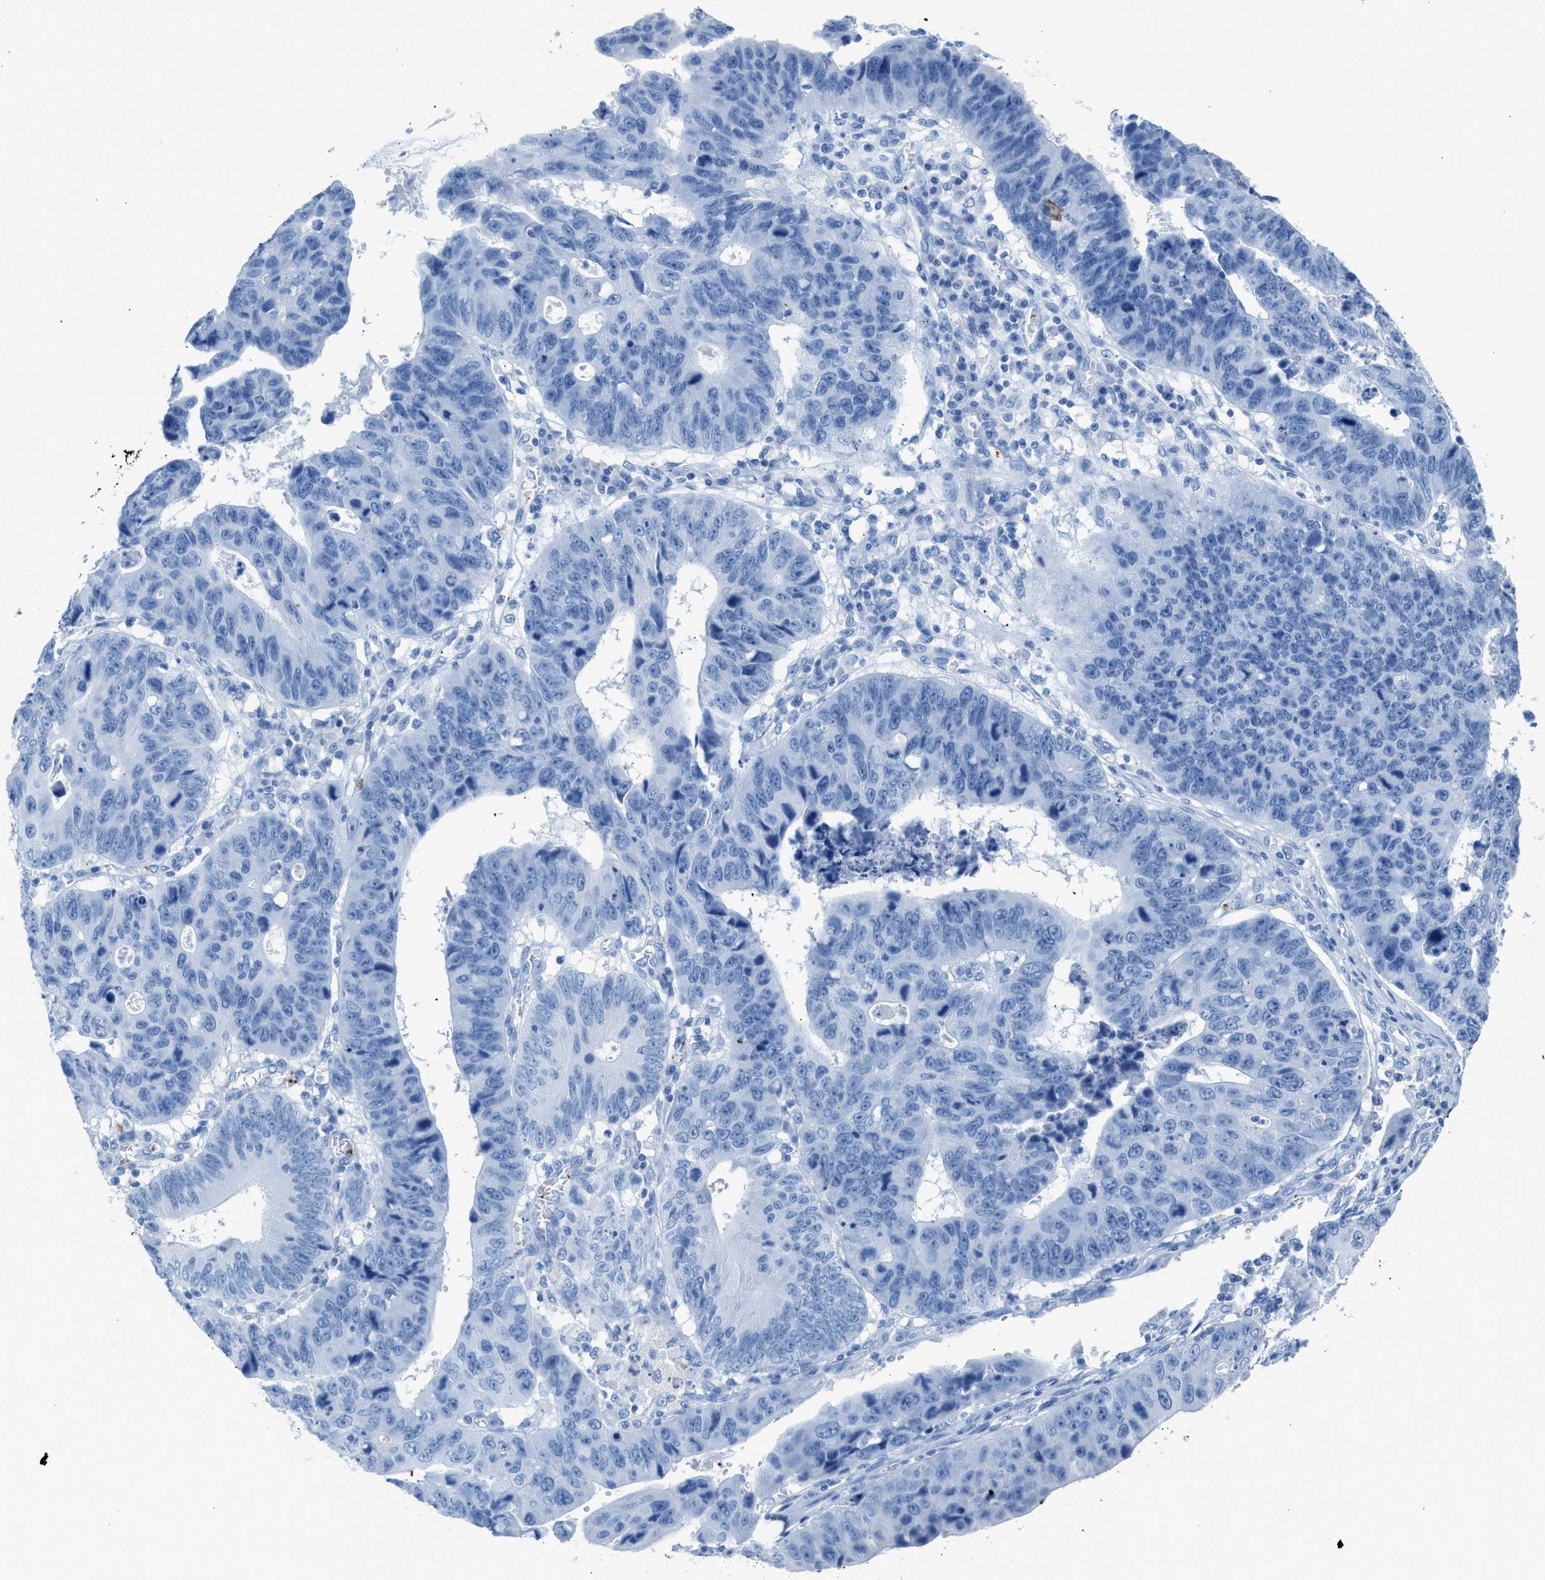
{"staining": {"intensity": "negative", "quantity": "none", "location": "none"}, "tissue": "stomach cancer", "cell_type": "Tumor cells", "image_type": "cancer", "snomed": [{"axis": "morphology", "description": "Adenocarcinoma, NOS"}, {"axis": "topography", "description": "Stomach"}], "caption": "A photomicrograph of adenocarcinoma (stomach) stained for a protein exhibits no brown staining in tumor cells.", "gene": "FAIM2", "patient": {"sex": "male", "age": 59}}